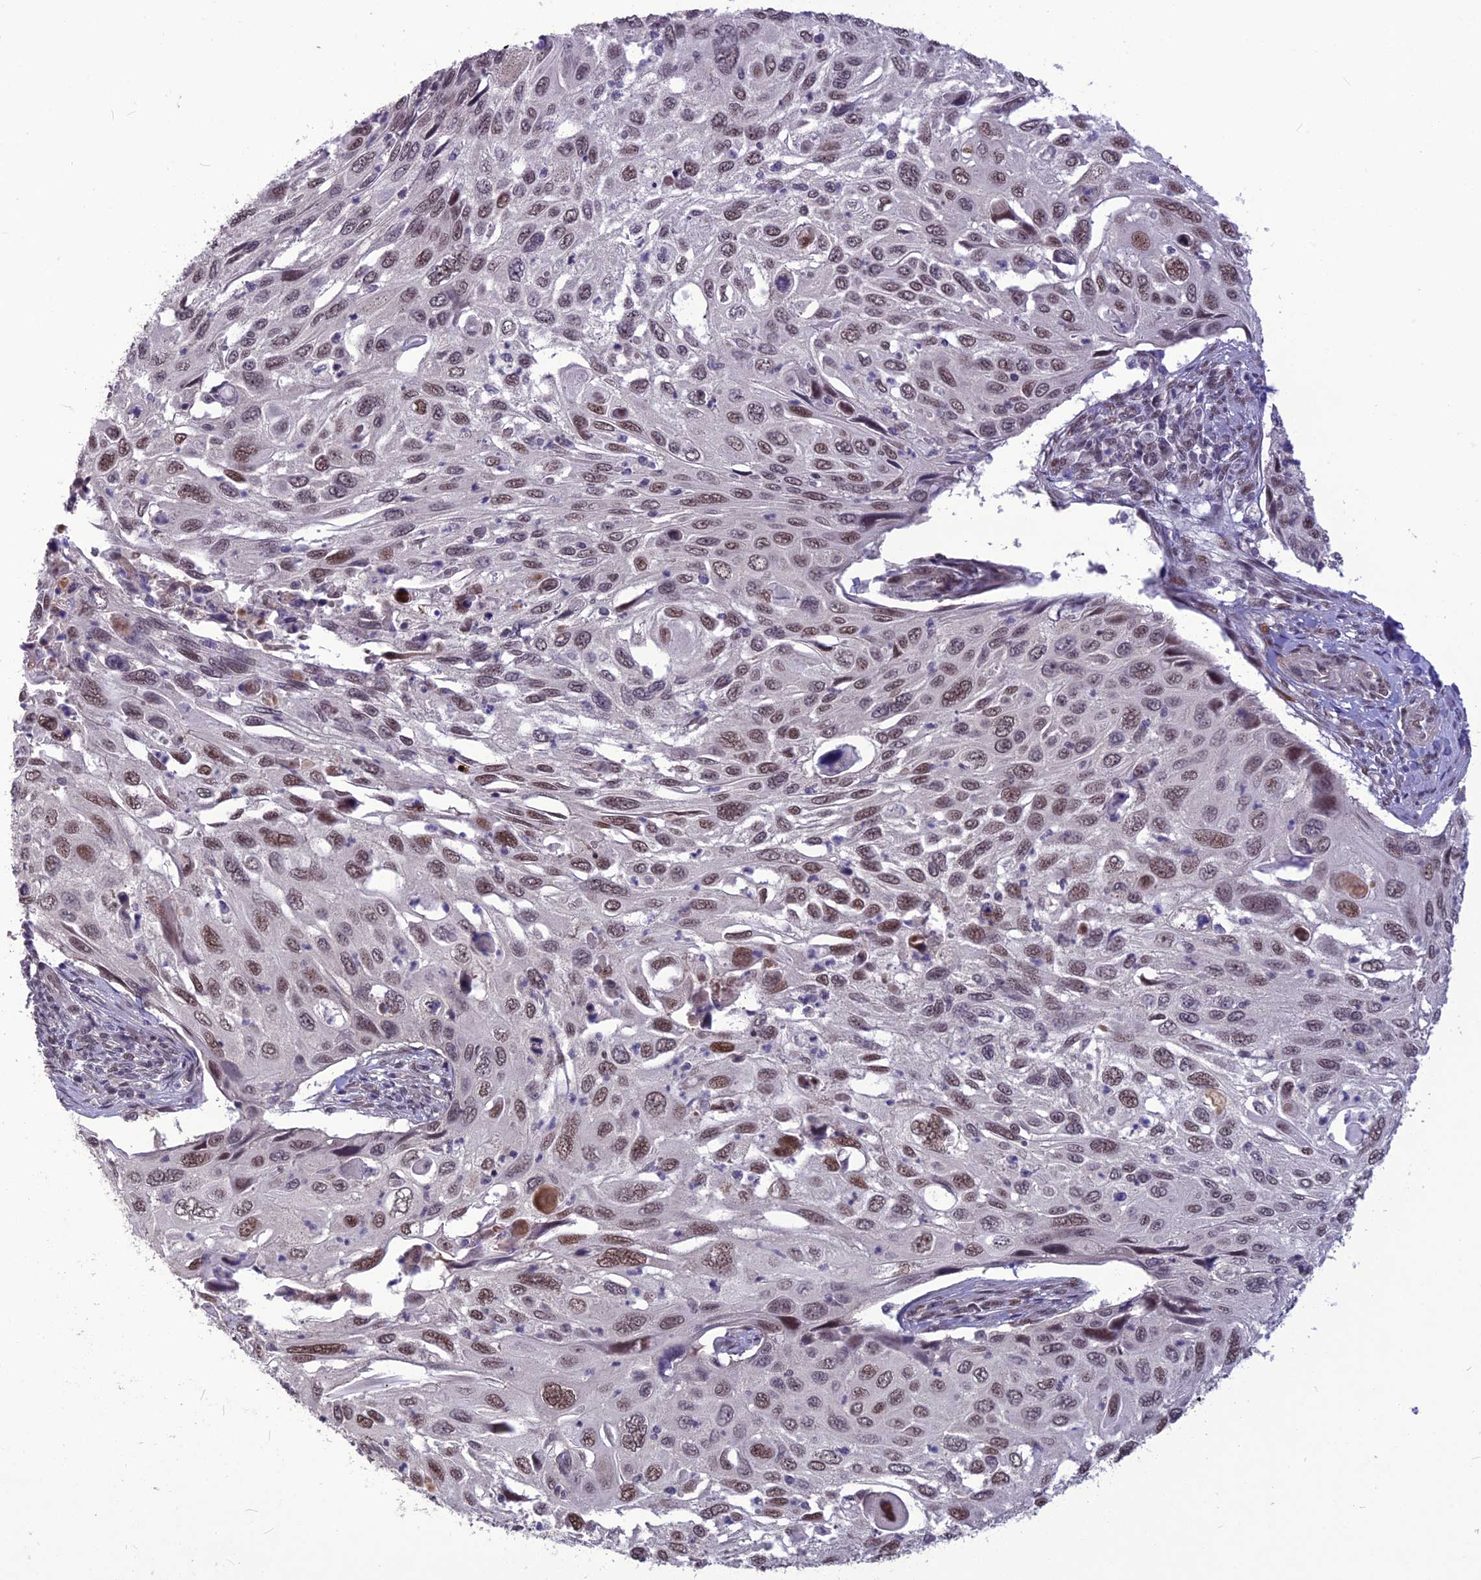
{"staining": {"intensity": "weak", "quantity": ">75%", "location": "nuclear"}, "tissue": "cervical cancer", "cell_type": "Tumor cells", "image_type": "cancer", "snomed": [{"axis": "morphology", "description": "Squamous cell carcinoma, NOS"}, {"axis": "topography", "description": "Cervix"}], "caption": "Tumor cells demonstrate low levels of weak nuclear staining in approximately >75% of cells in cervical cancer (squamous cell carcinoma).", "gene": "DIS3", "patient": {"sex": "female", "age": 70}}